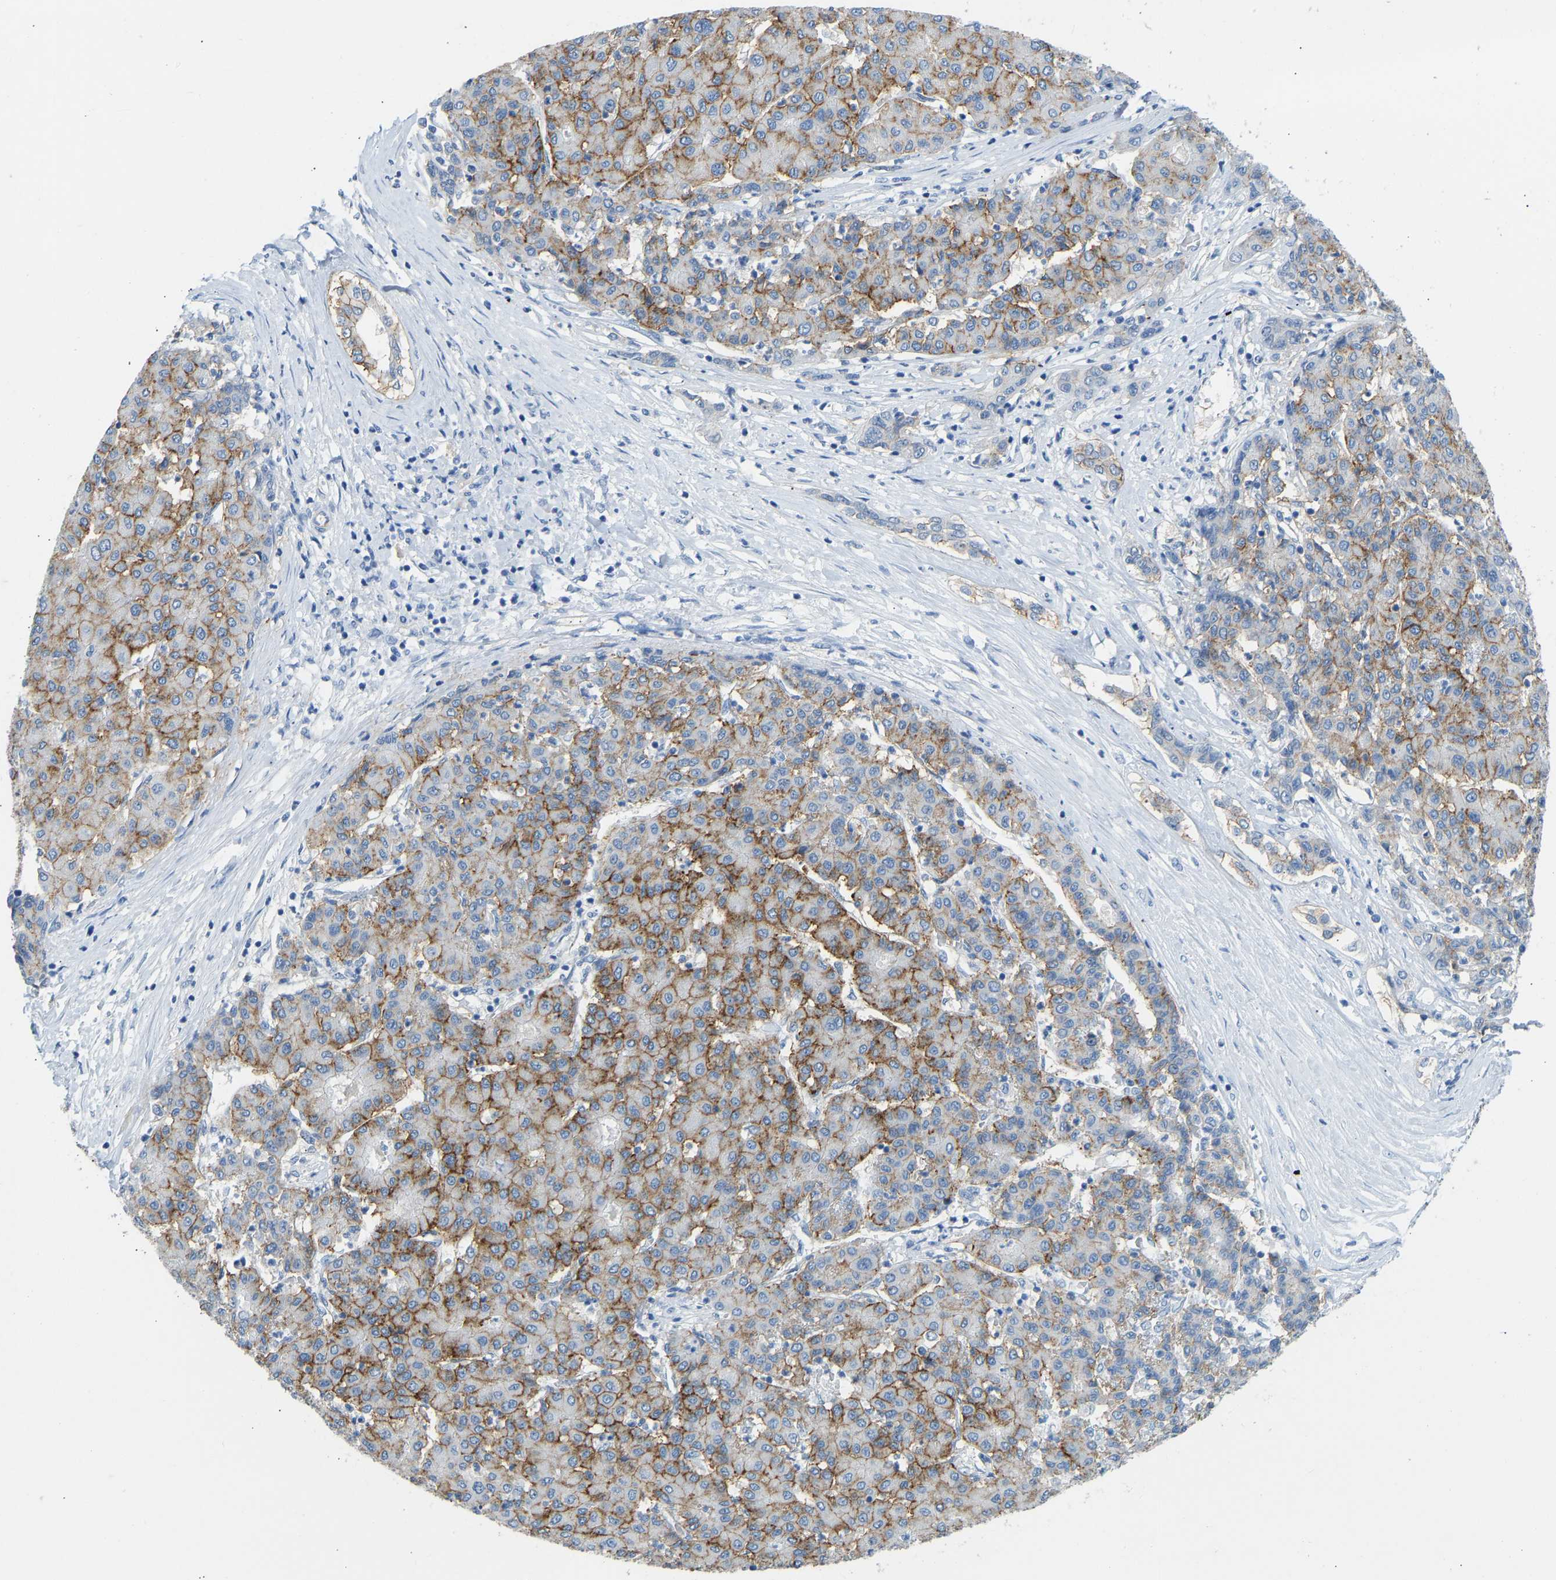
{"staining": {"intensity": "moderate", "quantity": ">75%", "location": "cytoplasmic/membranous"}, "tissue": "liver cancer", "cell_type": "Tumor cells", "image_type": "cancer", "snomed": [{"axis": "morphology", "description": "Carcinoma, Hepatocellular, NOS"}, {"axis": "topography", "description": "Liver"}], "caption": "A high-resolution histopathology image shows immunohistochemistry (IHC) staining of liver cancer (hepatocellular carcinoma), which demonstrates moderate cytoplasmic/membranous positivity in approximately >75% of tumor cells.", "gene": "ATP1A1", "patient": {"sex": "male", "age": 65}}